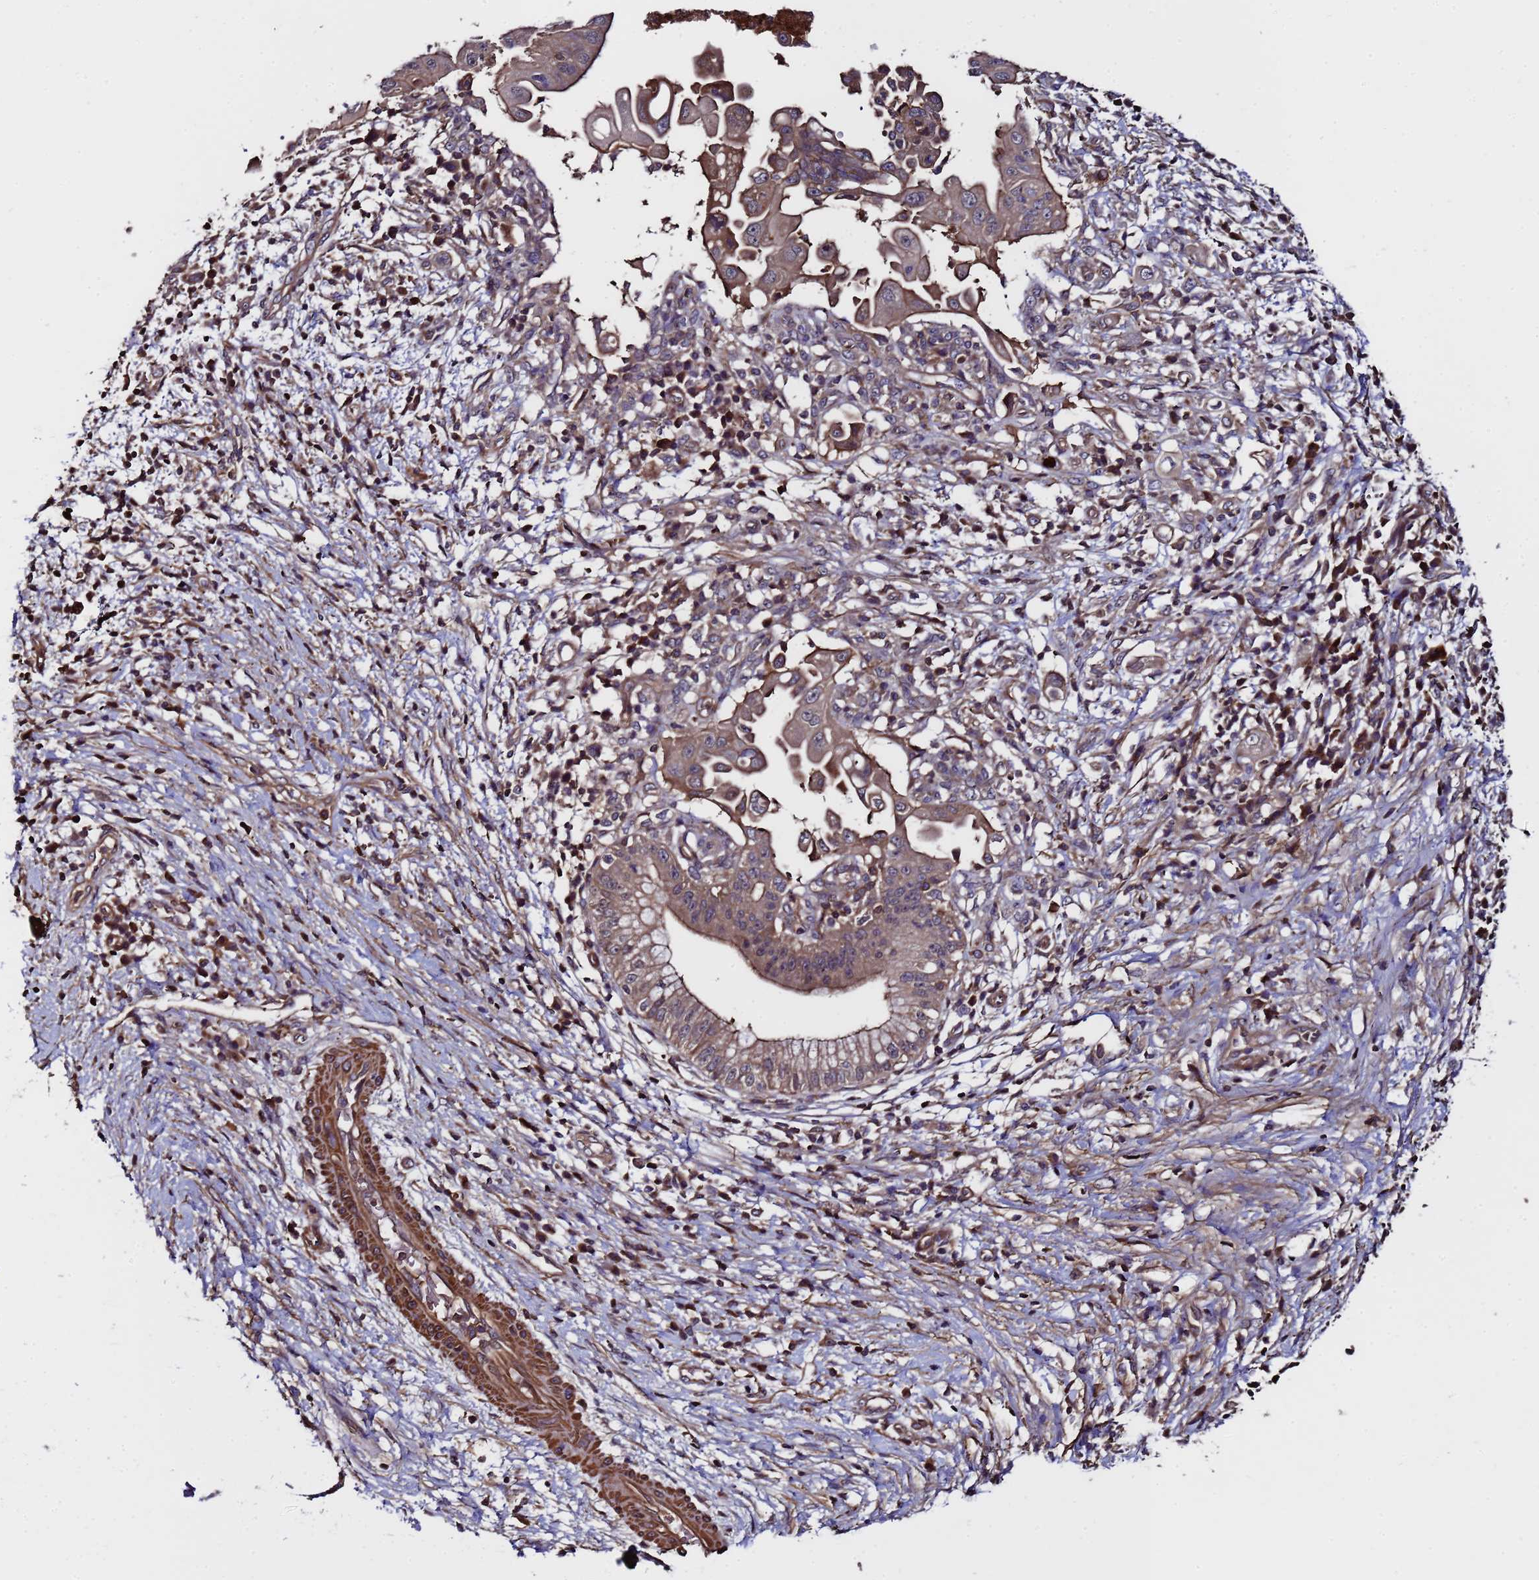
{"staining": {"intensity": "moderate", "quantity": ">75%", "location": "cytoplasmic/membranous"}, "tissue": "pancreatic cancer", "cell_type": "Tumor cells", "image_type": "cancer", "snomed": [{"axis": "morphology", "description": "Adenocarcinoma, NOS"}, {"axis": "topography", "description": "Pancreas"}], "caption": "Approximately >75% of tumor cells in human pancreatic cancer (adenocarcinoma) display moderate cytoplasmic/membranous protein expression as visualized by brown immunohistochemical staining.", "gene": "GSTCD", "patient": {"sex": "male", "age": 68}}